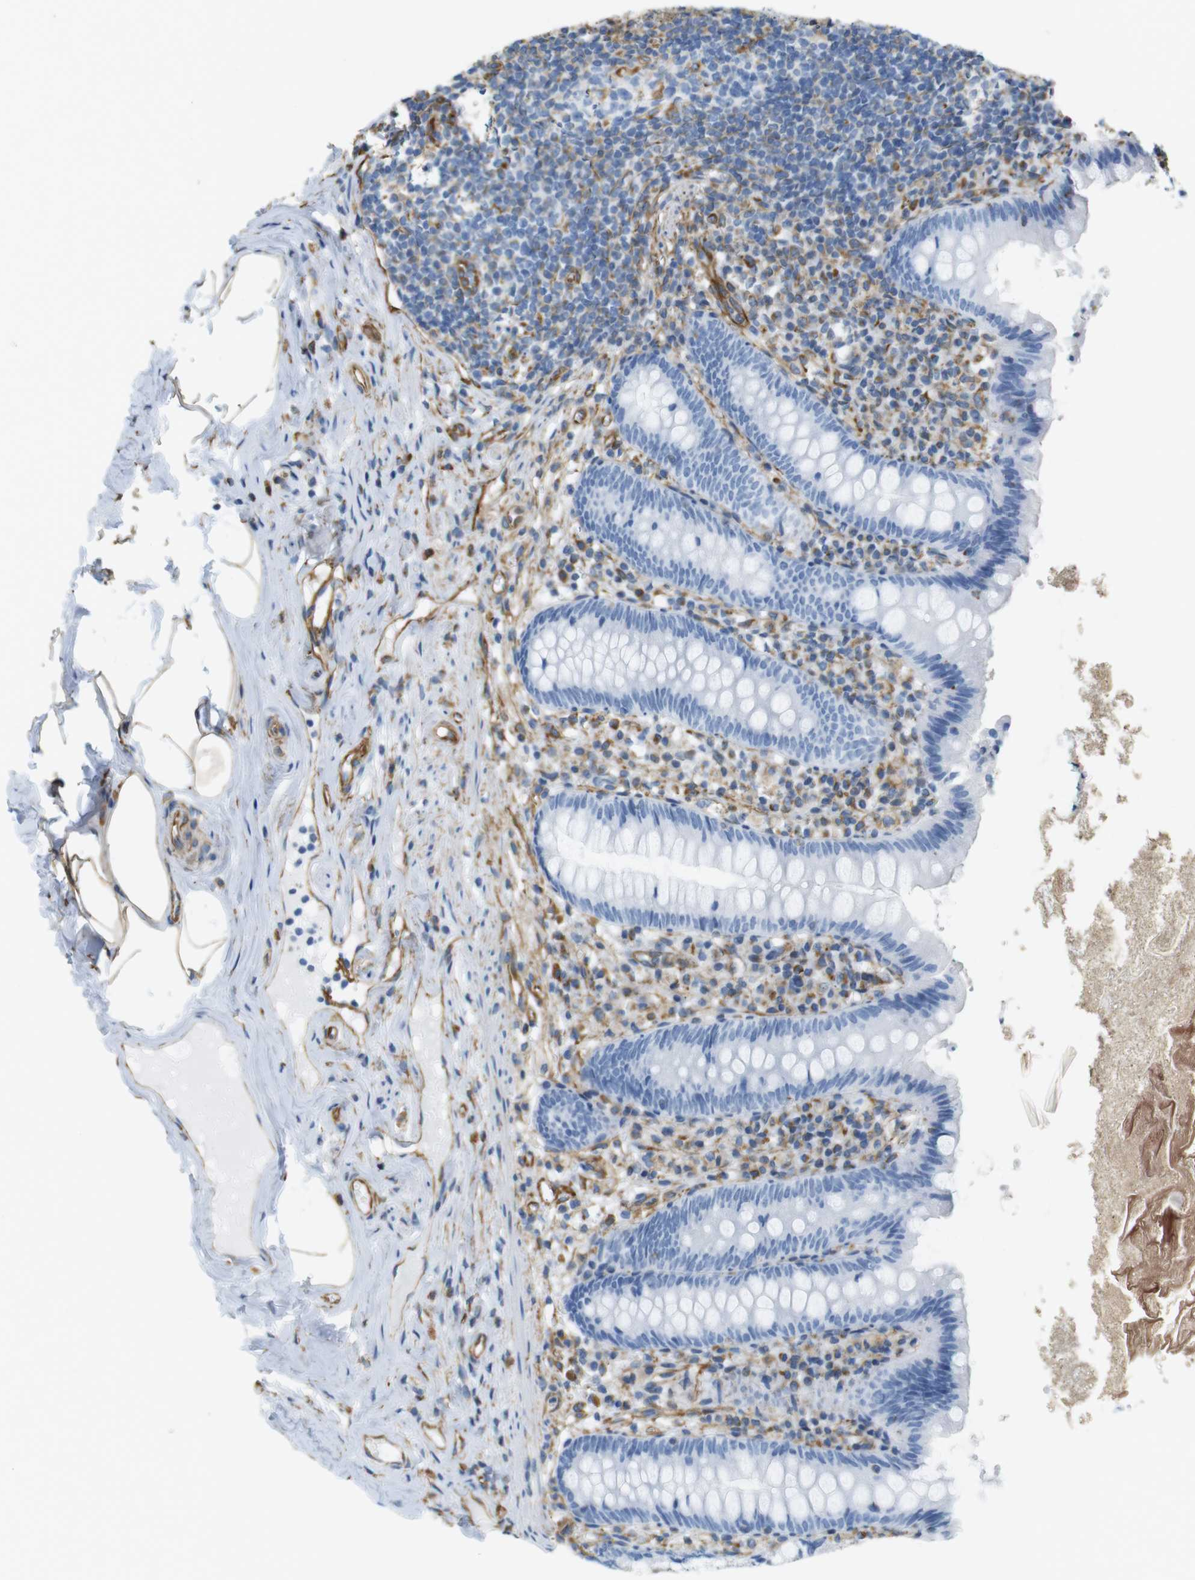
{"staining": {"intensity": "negative", "quantity": "none", "location": "none"}, "tissue": "appendix", "cell_type": "Glandular cells", "image_type": "normal", "snomed": [{"axis": "morphology", "description": "Normal tissue, NOS"}, {"axis": "topography", "description": "Appendix"}], "caption": "The photomicrograph exhibits no staining of glandular cells in unremarkable appendix.", "gene": "MS4A10", "patient": {"sex": "male", "age": 52}}